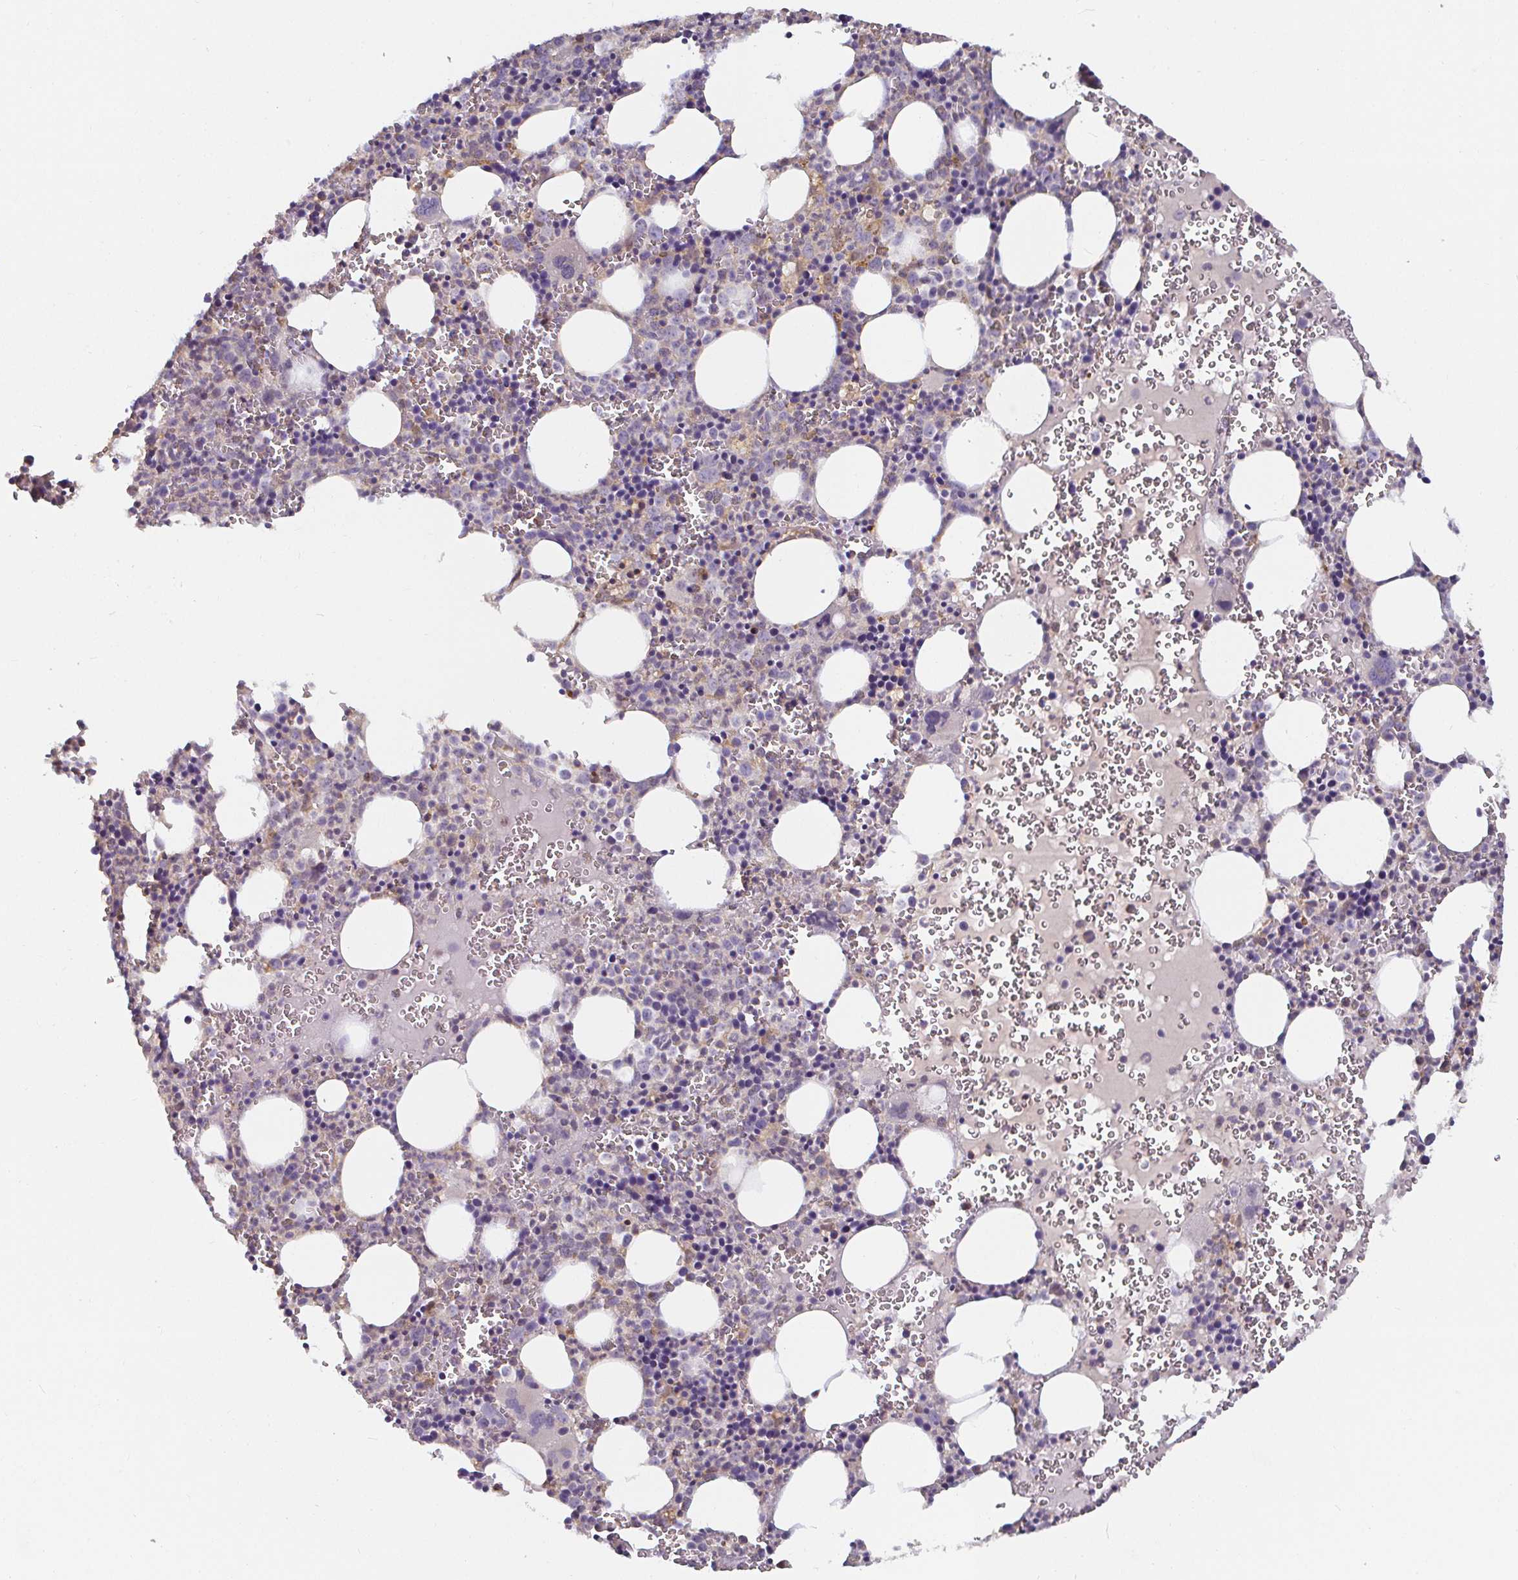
{"staining": {"intensity": "negative", "quantity": "none", "location": "none"}, "tissue": "bone marrow", "cell_type": "Hematopoietic cells", "image_type": "normal", "snomed": [{"axis": "morphology", "description": "Normal tissue, NOS"}, {"axis": "topography", "description": "Bone marrow"}], "caption": "The micrograph shows no staining of hematopoietic cells in benign bone marrow. Nuclei are stained in blue.", "gene": "CDH18", "patient": {"sex": "male", "age": 63}}